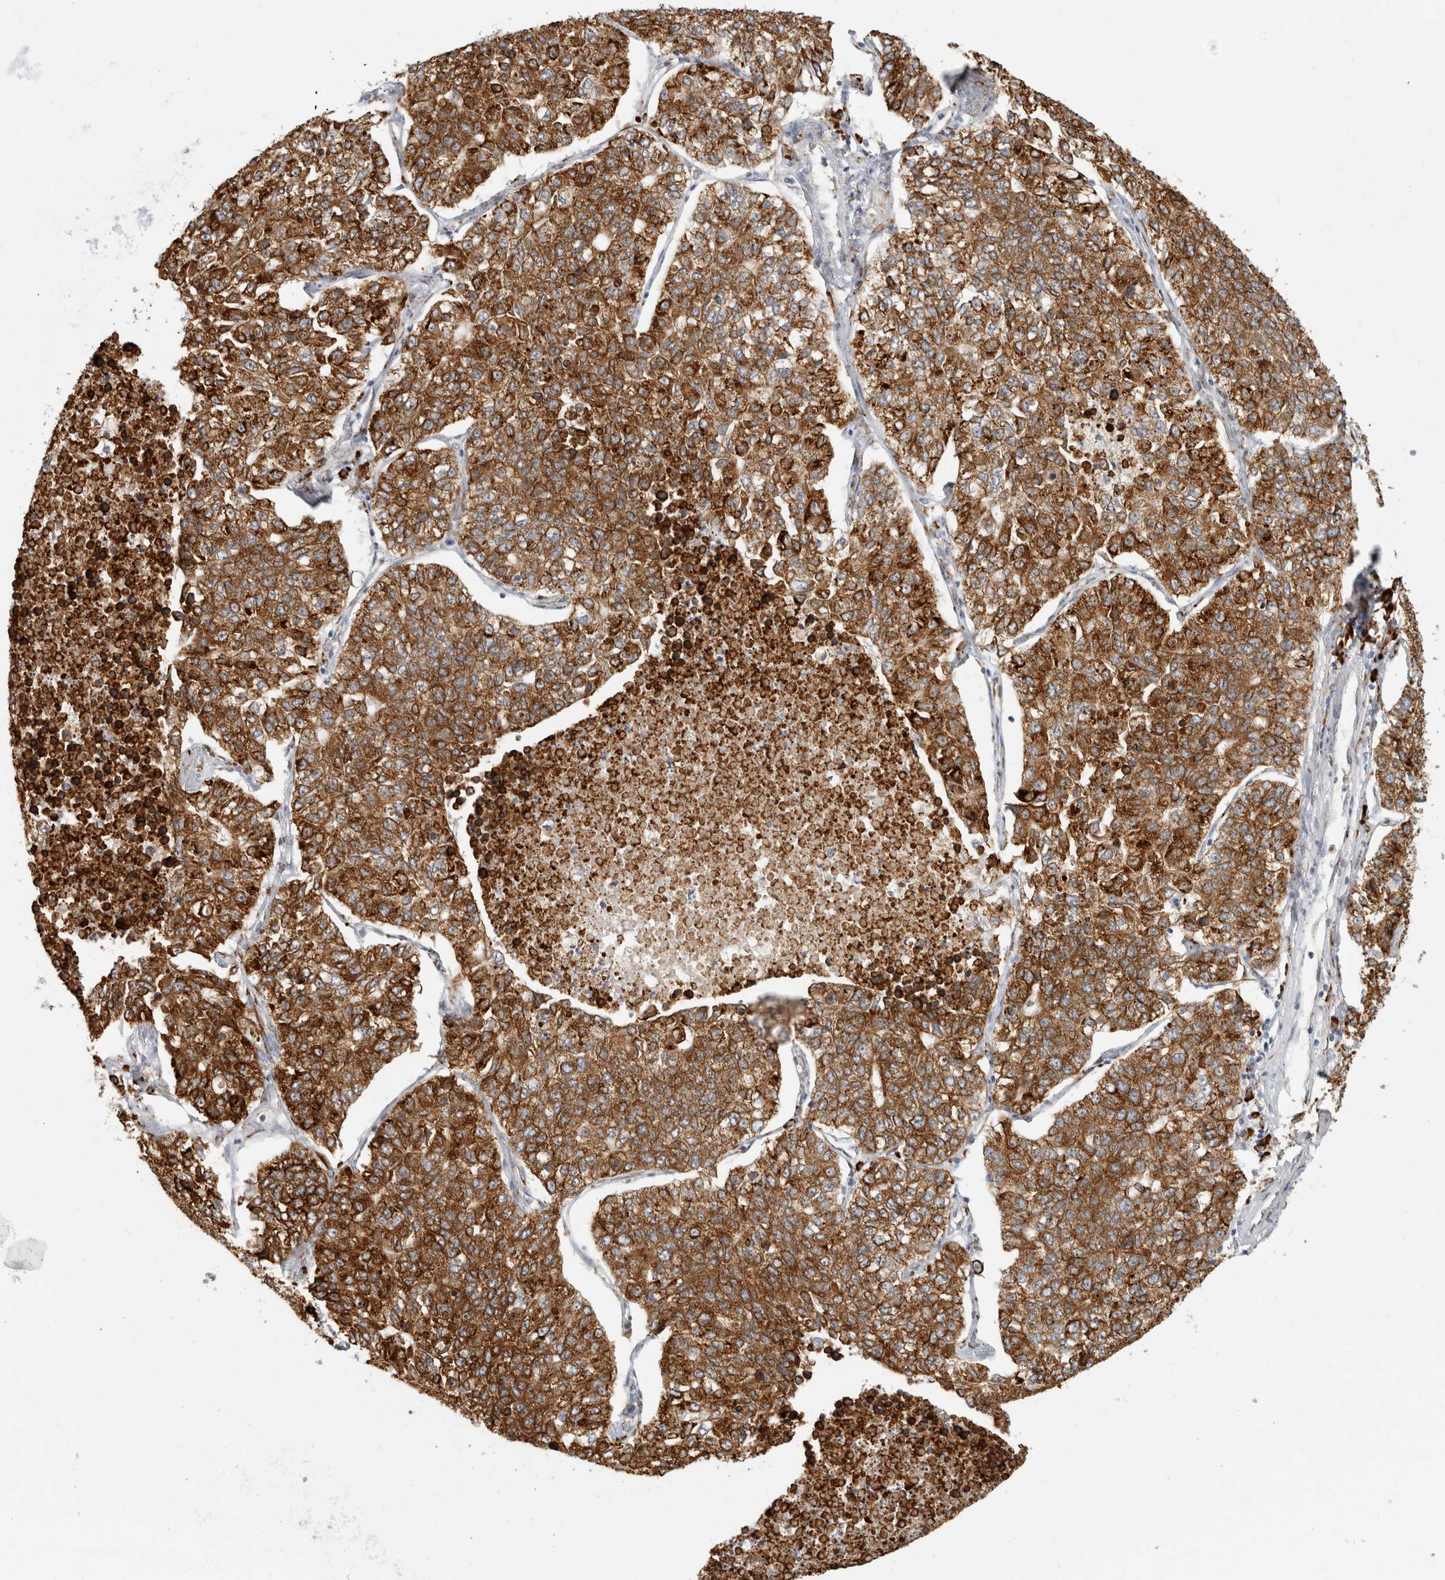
{"staining": {"intensity": "strong", "quantity": ">75%", "location": "cytoplasmic/membranous"}, "tissue": "lung cancer", "cell_type": "Tumor cells", "image_type": "cancer", "snomed": [{"axis": "morphology", "description": "Adenocarcinoma, NOS"}, {"axis": "topography", "description": "Lung"}], "caption": "The image demonstrates immunohistochemical staining of lung cancer. There is strong cytoplasmic/membranous staining is present in about >75% of tumor cells.", "gene": "OSTN", "patient": {"sex": "male", "age": 49}}